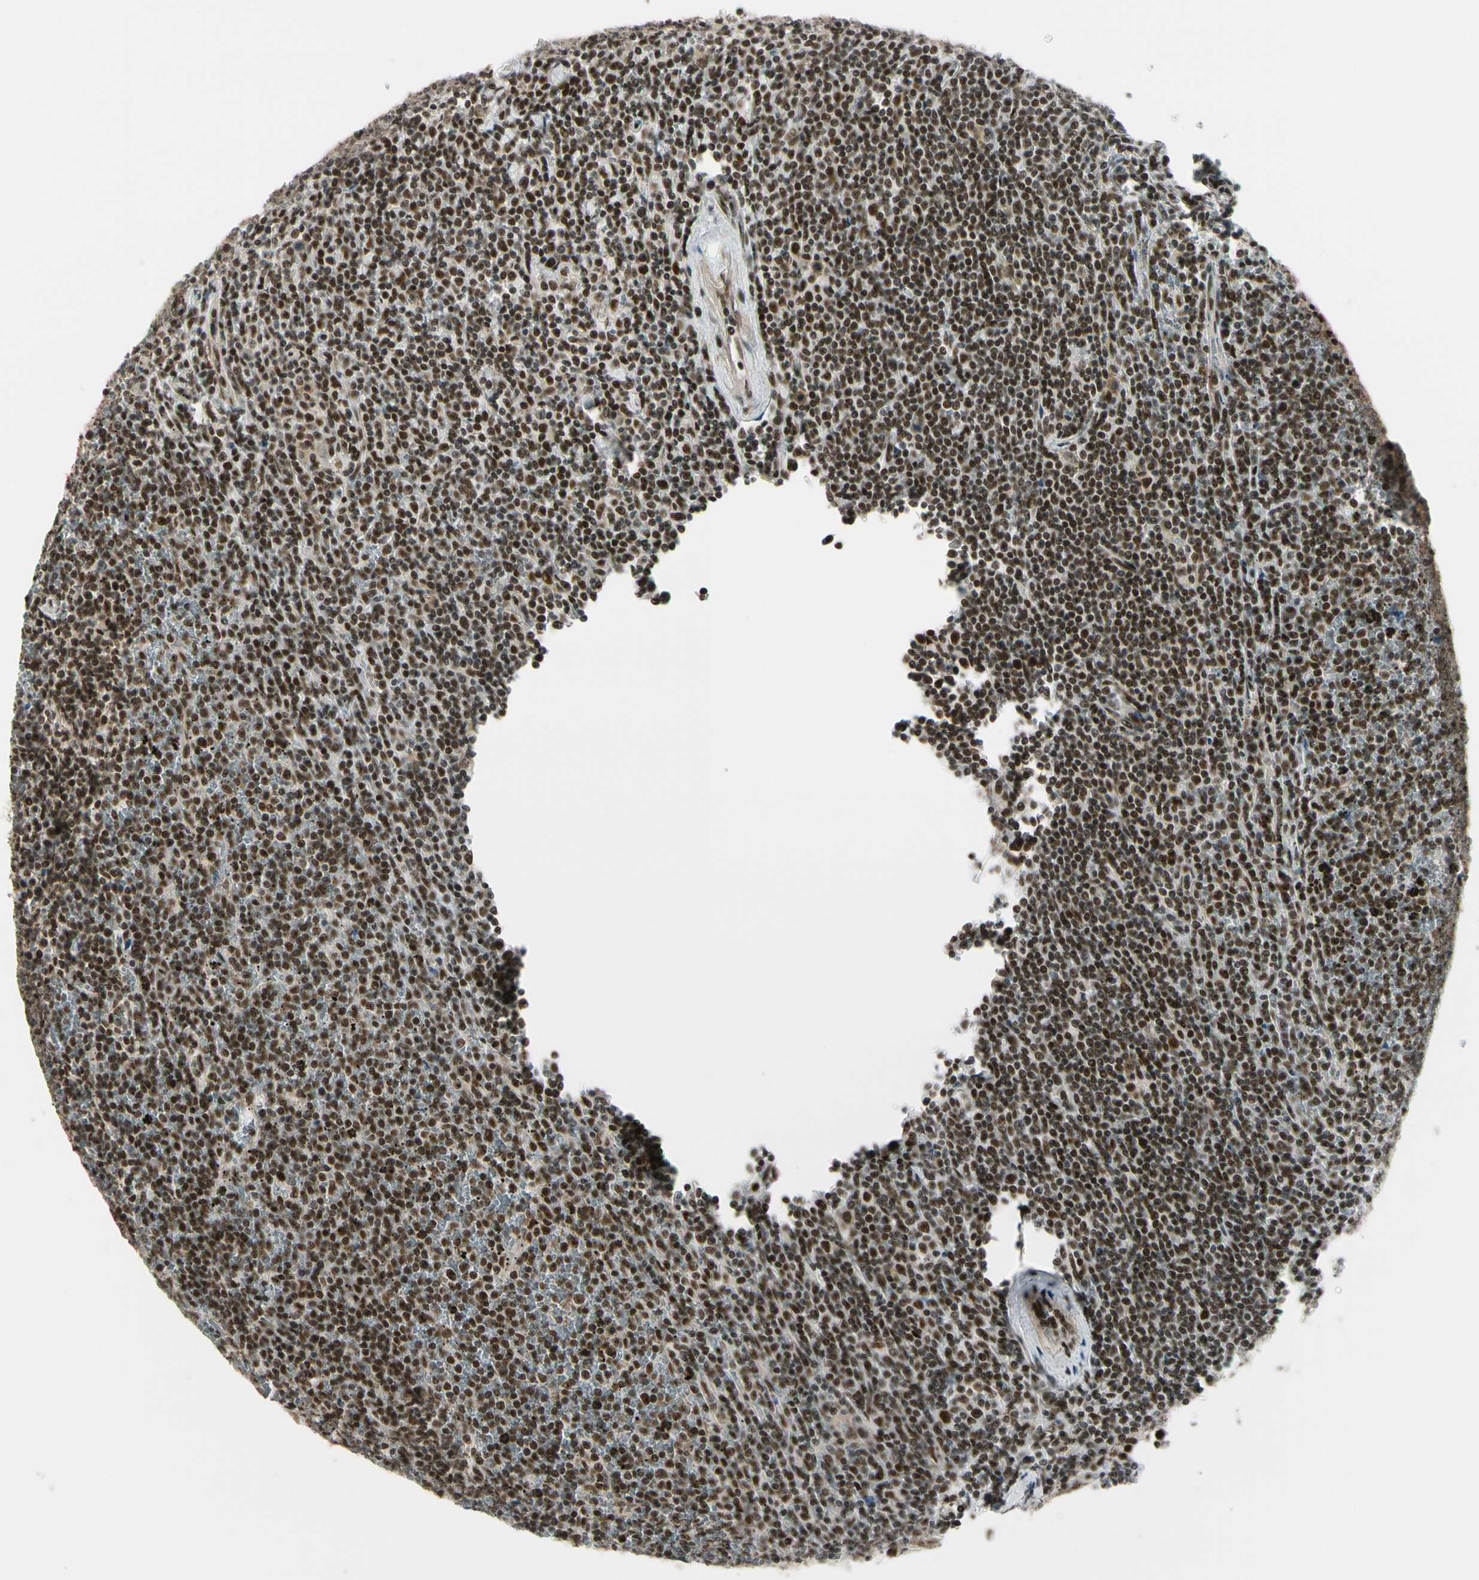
{"staining": {"intensity": "strong", "quantity": ">75%", "location": "nuclear"}, "tissue": "lymphoma", "cell_type": "Tumor cells", "image_type": "cancer", "snomed": [{"axis": "morphology", "description": "Malignant lymphoma, non-Hodgkin's type, Low grade"}, {"axis": "topography", "description": "Spleen"}], "caption": "Low-grade malignant lymphoma, non-Hodgkin's type was stained to show a protein in brown. There is high levels of strong nuclear positivity in about >75% of tumor cells. The staining was performed using DAB to visualize the protein expression in brown, while the nuclei were stained in blue with hematoxylin (Magnification: 20x).", "gene": "CHAMP1", "patient": {"sex": "female", "age": 19}}